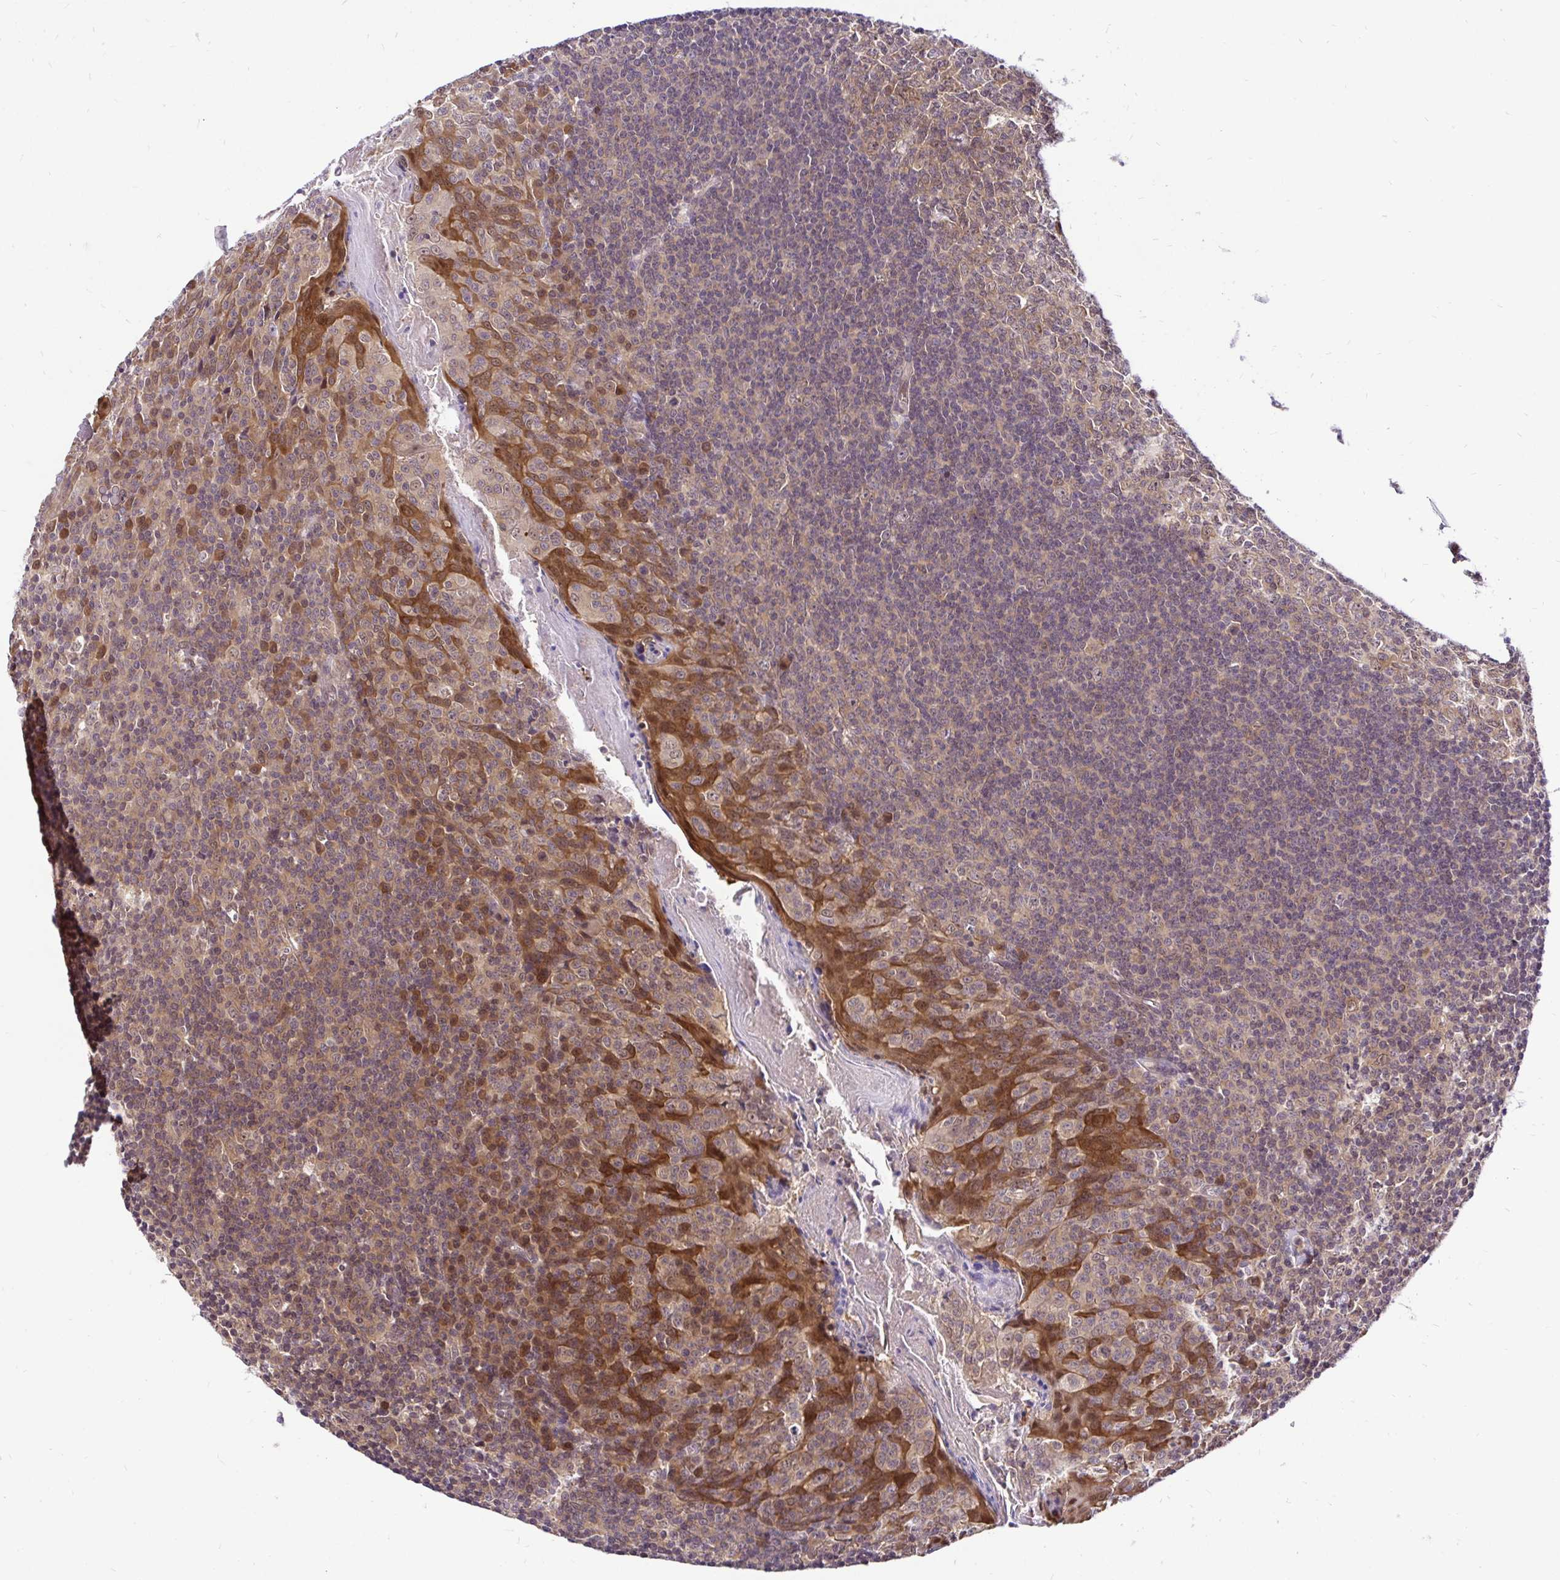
{"staining": {"intensity": "weak", "quantity": ">75%", "location": "cytoplasmic/membranous"}, "tissue": "tonsil", "cell_type": "Germinal center cells", "image_type": "normal", "snomed": [{"axis": "morphology", "description": "Normal tissue, NOS"}, {"axis": "topography", "description": "Tonsil"}], "caption": "High-power microscopy captured an immunohistochemistry (IHC) micrograph of benign tonsil, revealing weak cytoplasmic/membranous positivity in approximately >75% of germinal center cells. The staining was performed using DAB (3,3'-diaminobenzidine) to visualize the protein expression in brown, while the nuclei were stained in blue with hematoxylin (Magnification: 20x).", "gene": "UBE2M", "patient": {"sex": "male", "age": 27}}